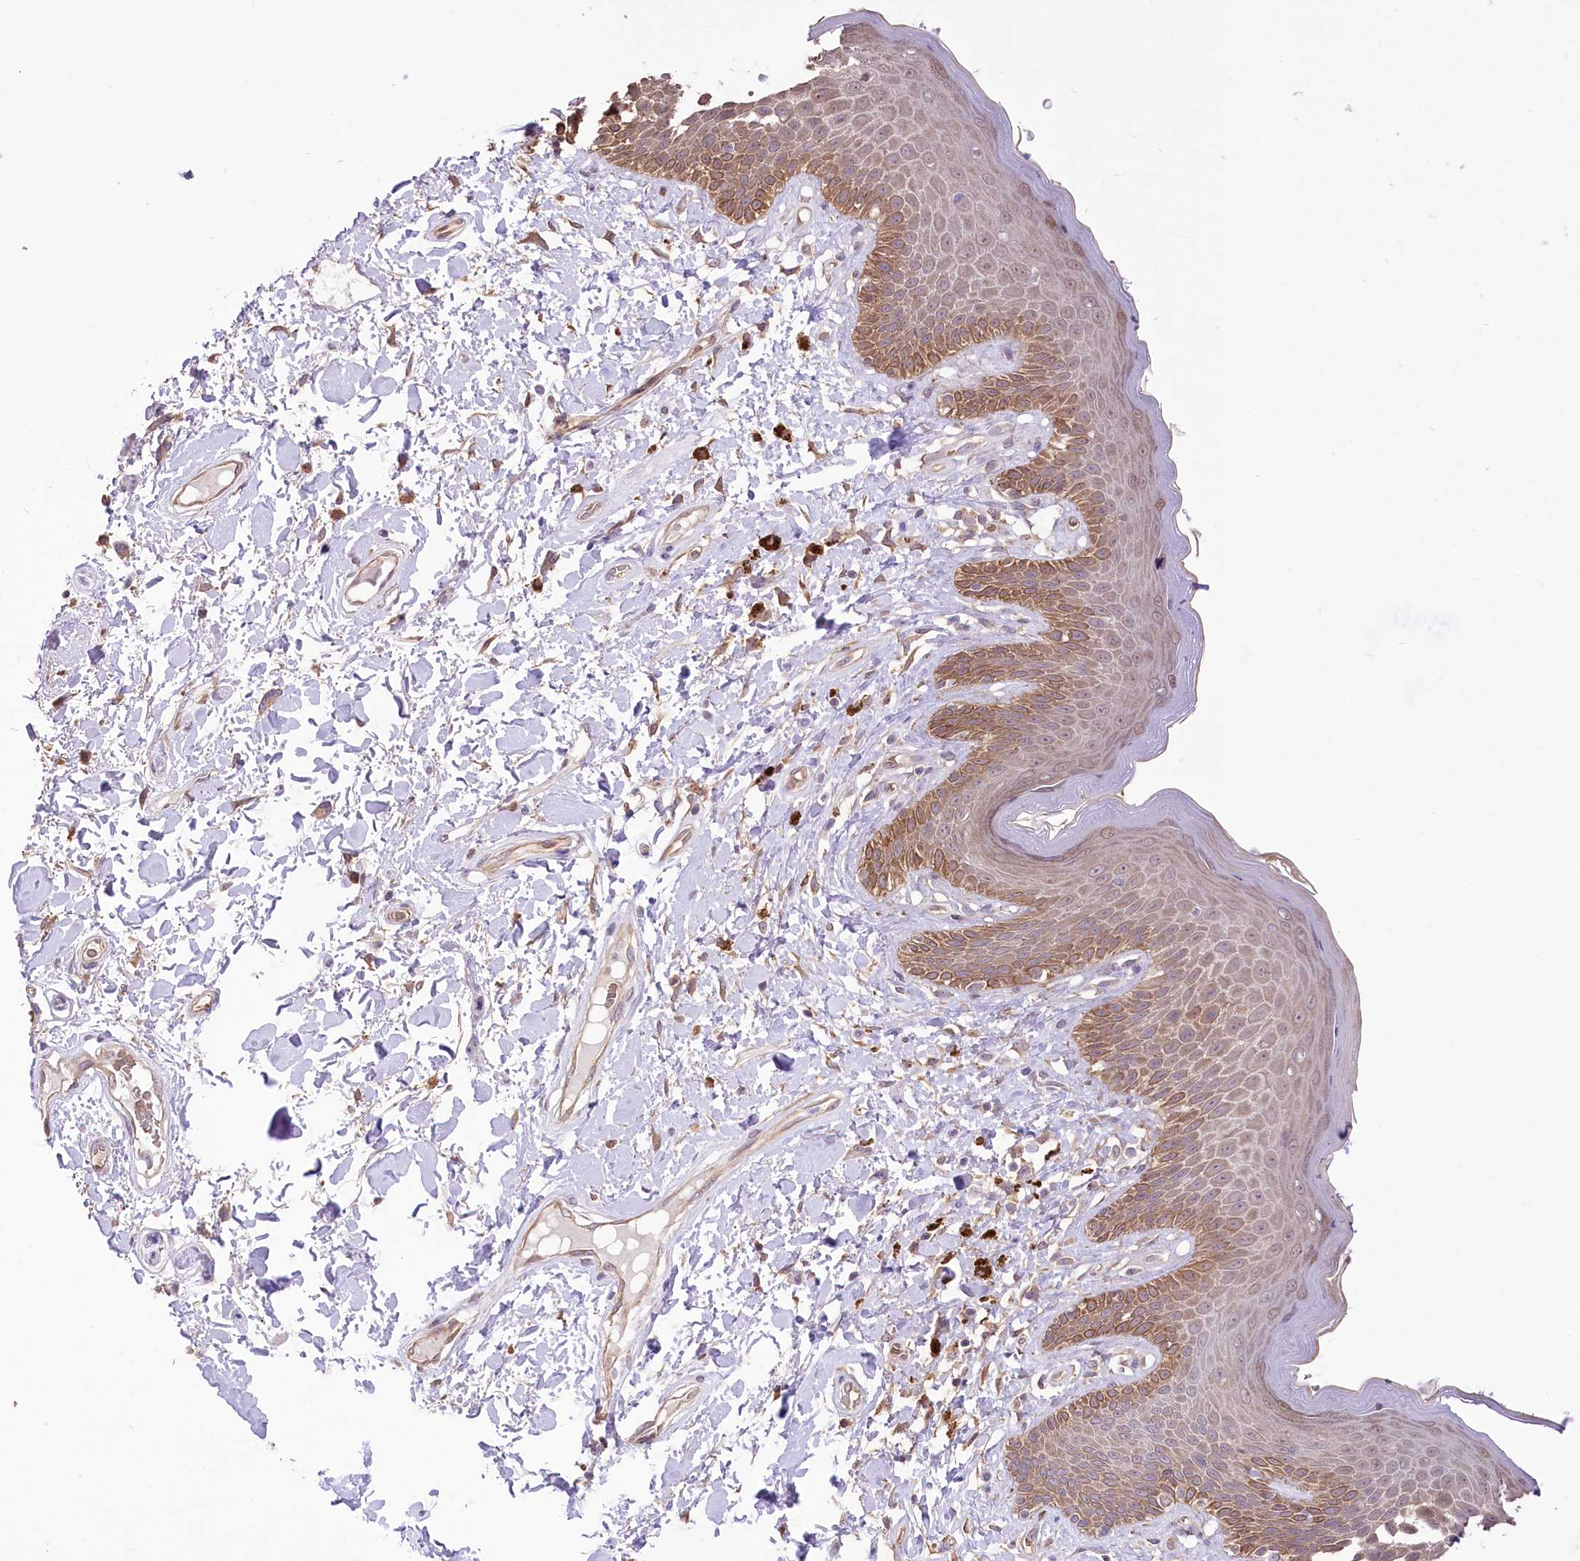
{"staining": {"intensity": "moderate", "quantity": ">75%", "location": "cytoplasmic/membranous"}, "tissue": "skin", "cell_type": "Epidermal cells", "image_type": "normal", "snomed": [{"axis": "morphology", "description": "Normal tissue, NOS"}, {"axis": "topography", "description": "Anal"}], "caption": "Immunohistochemical staining of normal skin exhibits moderate cytoplasmic/membranous protein expression in approximately >75% of epidermal cells.", "gene": "R3HDM2", "patient": {"sex": "female", "age": 78}}